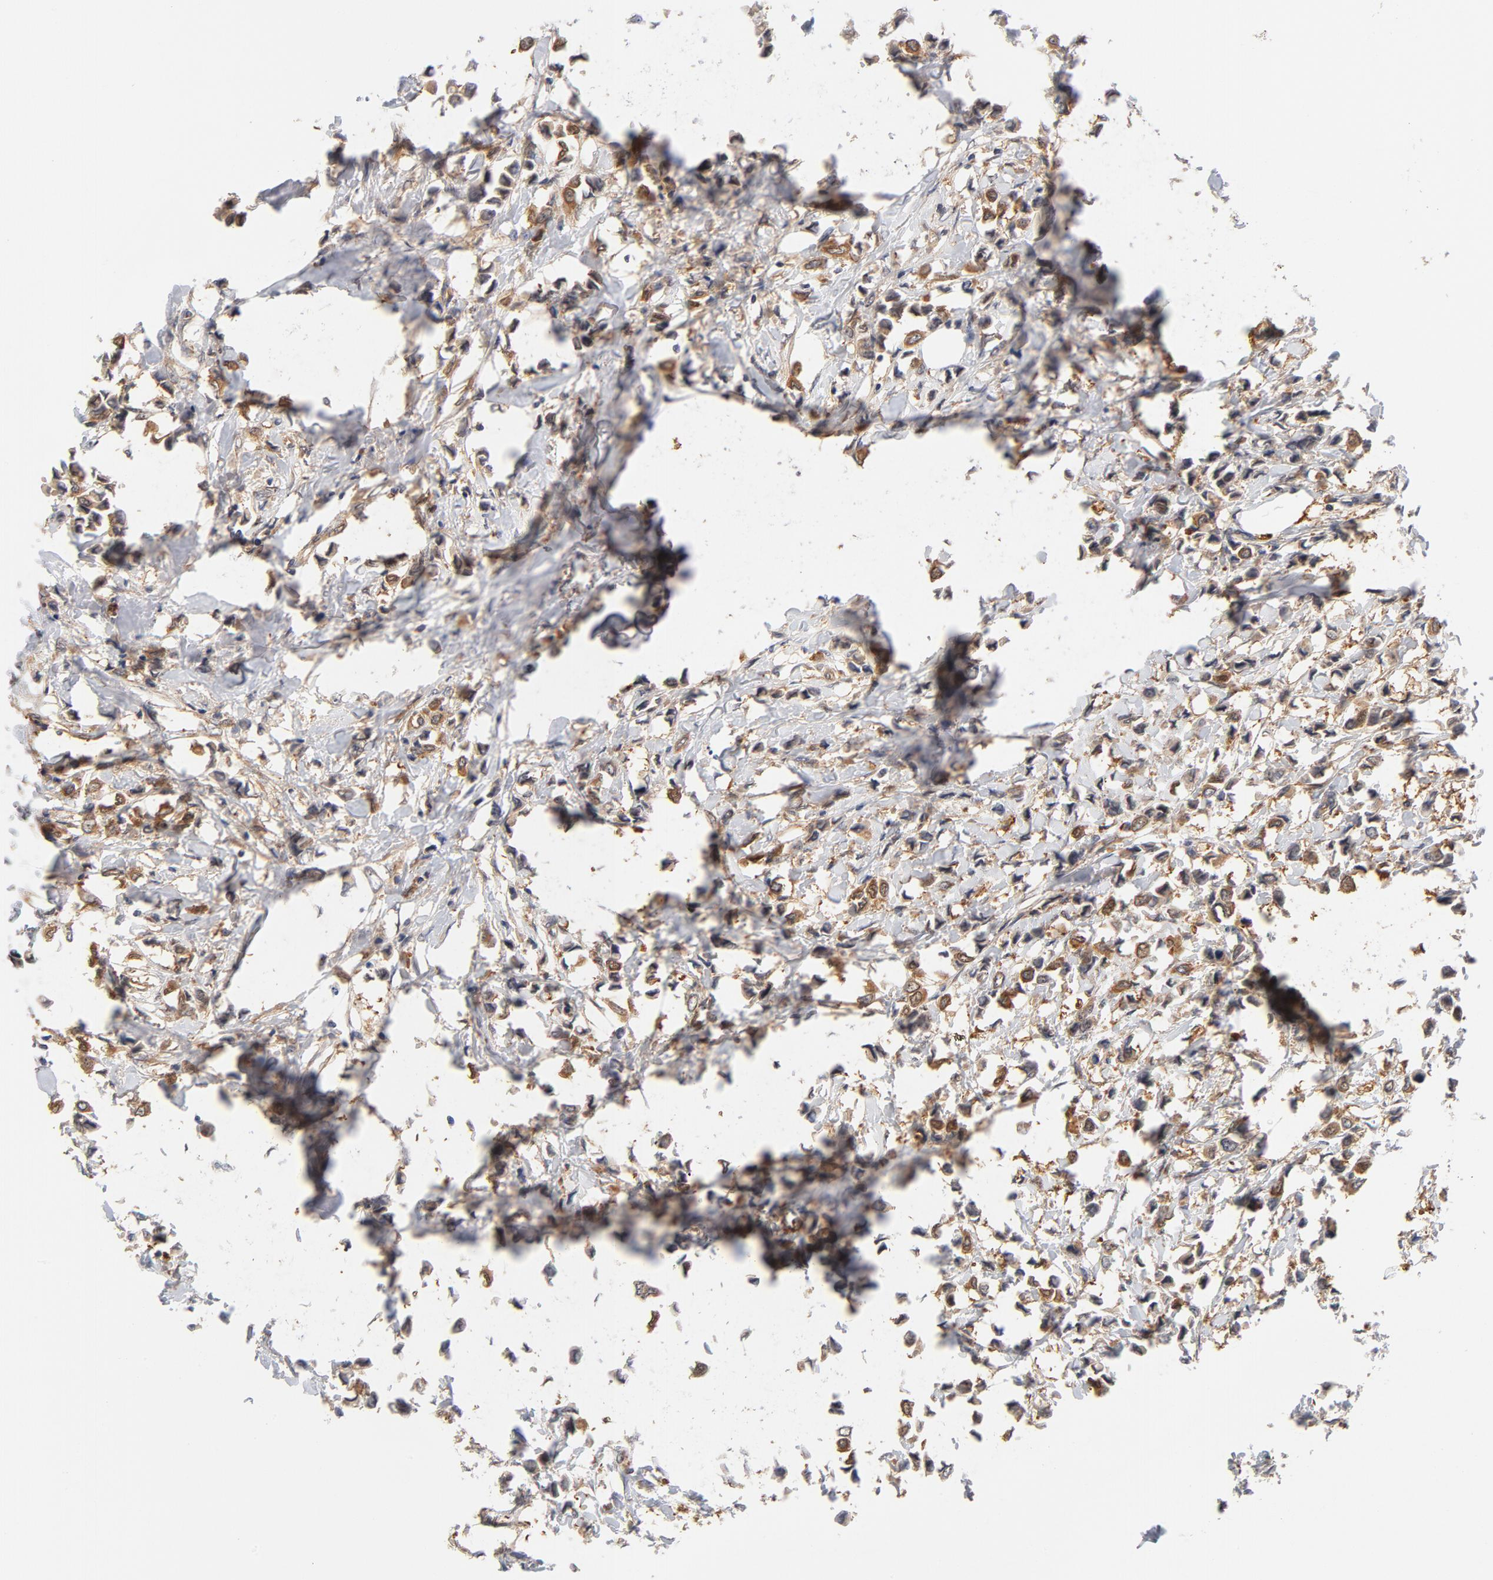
{"staining": {"intensity": "moderate", "quantity": ">75%", "location": "cytoplasmic/membranous"}, "tissue": "breast cancer", "cell_type": "Tumor cells", "image_type": "cancer", "snomed": [{"axis": "morphology", "description": "Lobular carcinoma"}, {"axis": "topography", "description": "Breast"}], "caption": "A brown stain shows moderate cytoplasmic/membranous staining of a protein in lobular carcinoma (breast) tumor cells.", "gene": "ASMTL", "patient": {"sex": "female", "age": 51}}